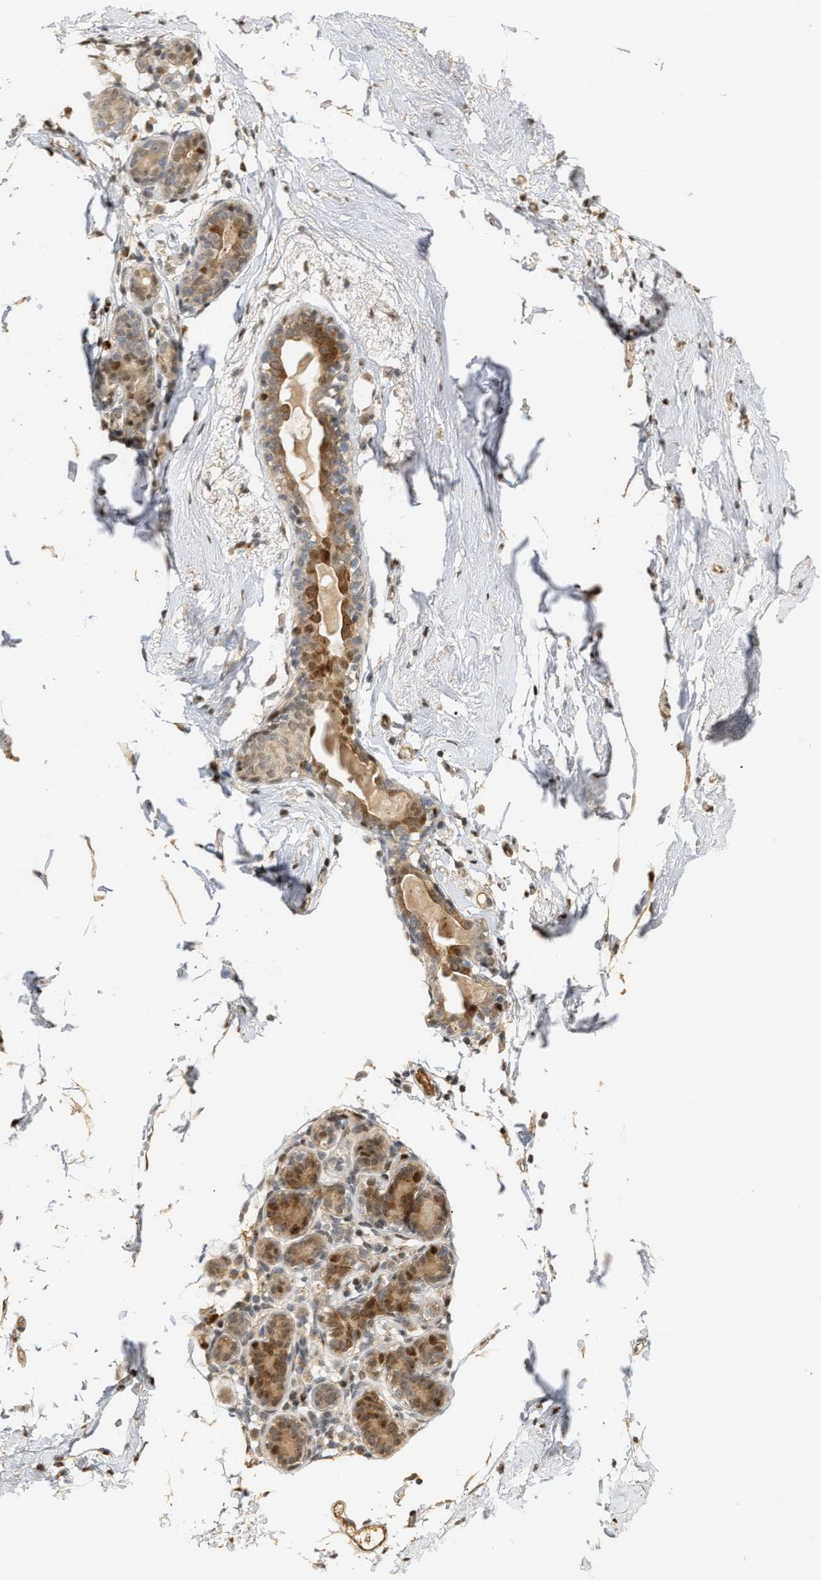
{"staining": {"intensity": "moderate", "quantity": "25%-75%", "location": "cytoplasmic/membranous,nuclear"}, "tissue": "breast", "cell_type": "Glandular cells", "image_type": "normal", "snomed": [{"axis": "morphology", "description": "Normal tissue, NOS"}, {"axis": "topography", "description": "Breast"}], "caption": "Immunohistochemistry of benign human breast displays medium levels of moderate cytoplasmic/membranous,nuclear expression in about 25%-75% of glandular cells. The protein is shown in brown color, while the nuclei are stained blue.", "gene": "ZFAND5", "patient": {"sex": "female", "age": 62}}